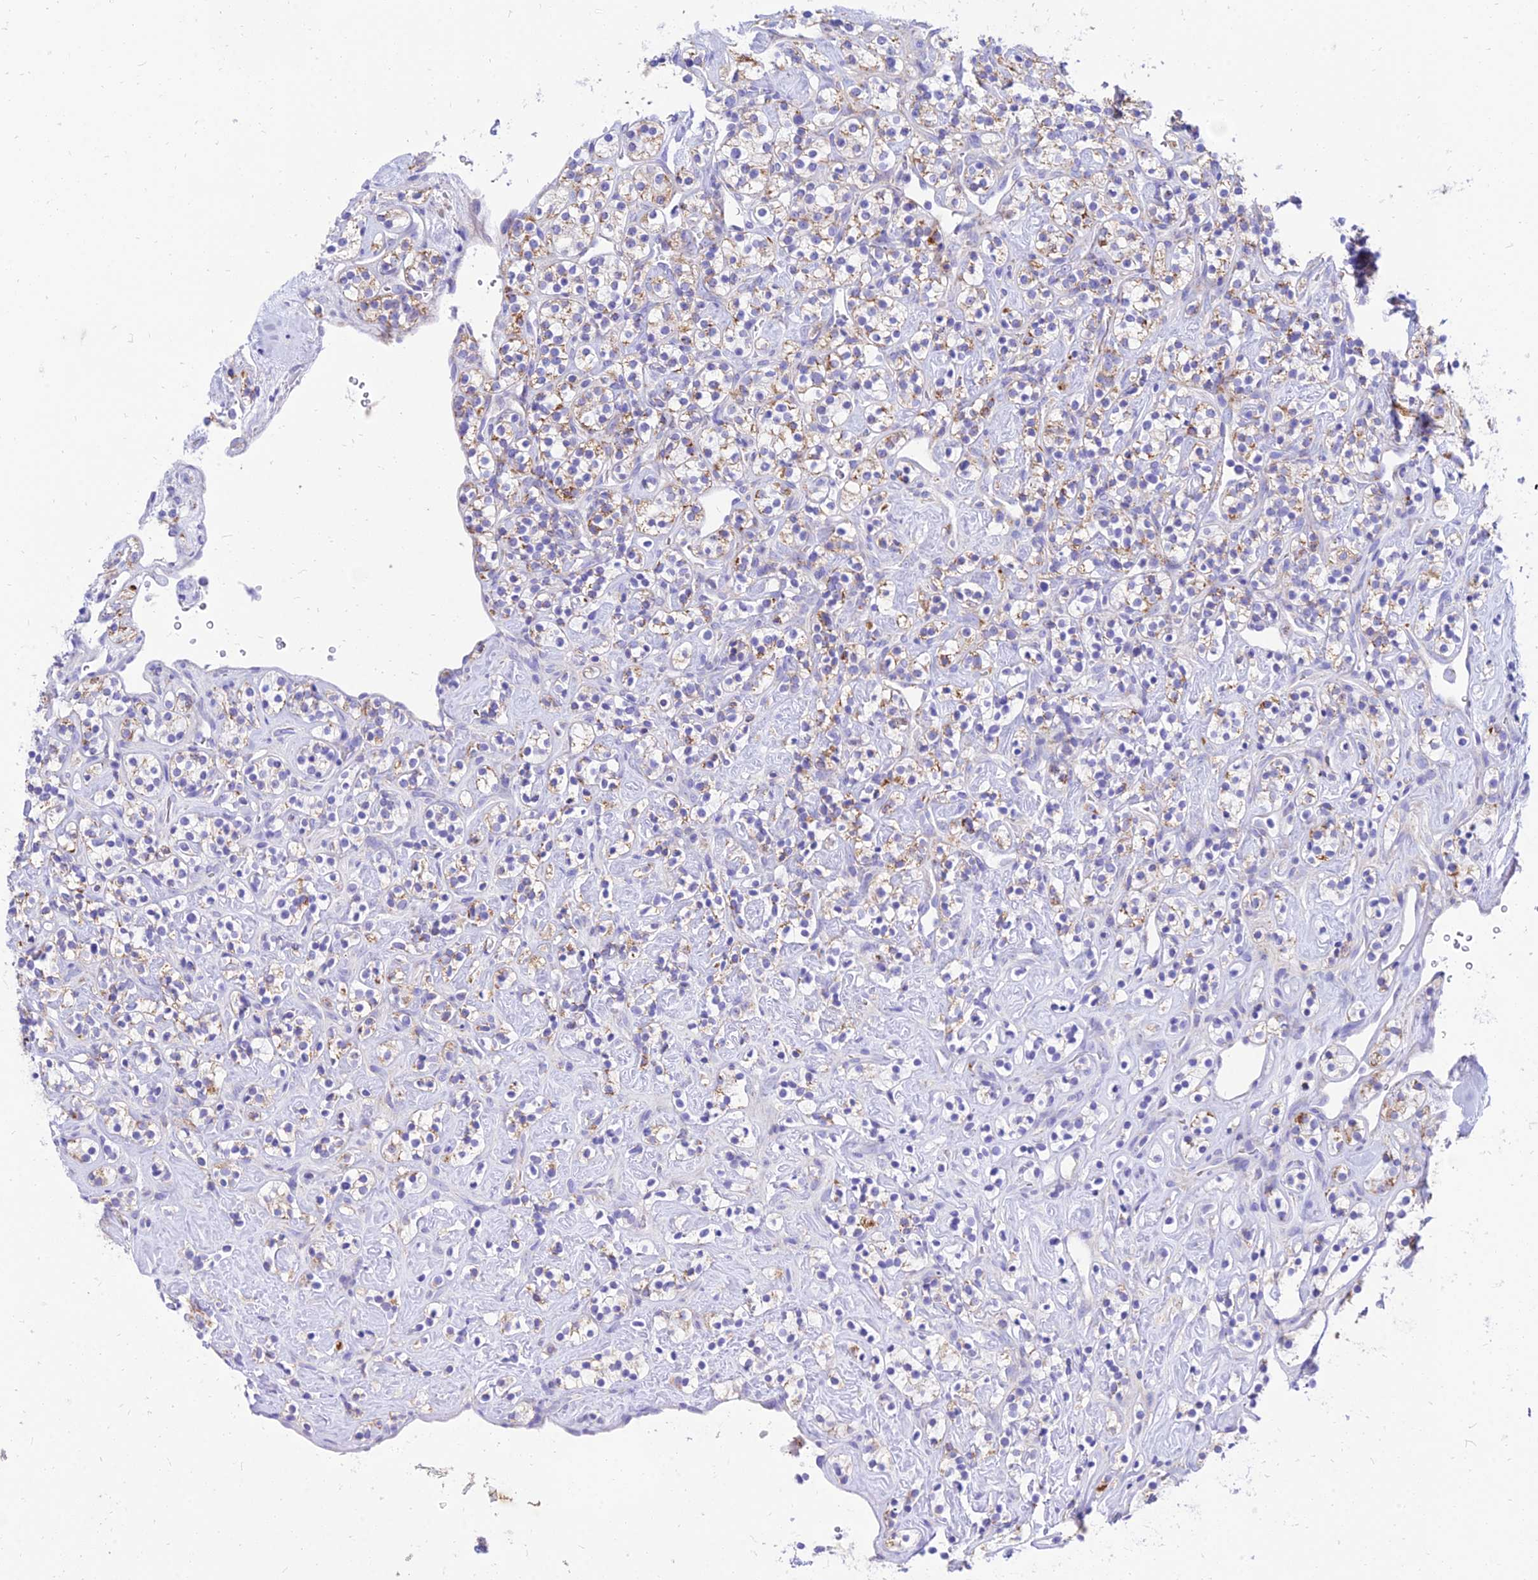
{"staining": {"intensity": "moderate", "quantity": "25%-75%", "location": "cytoplasmic/membranous"}, "tissue": "renal cancer", "cell_type": "Tumor cells", "image_type": "cancer", "snomed": [{"axis": "morphology", "description": "Adenocarcinoma, NOS"}, {"axis": "topography", "description": "Kidney"}], "caption": "A micrograph of renal cancer stained for a protein exhibits moderate cytoplasmic/membranous brown staining in tumor cells.", "gene": "PKN3", "patient": {"sex": "male", "age": 77}}